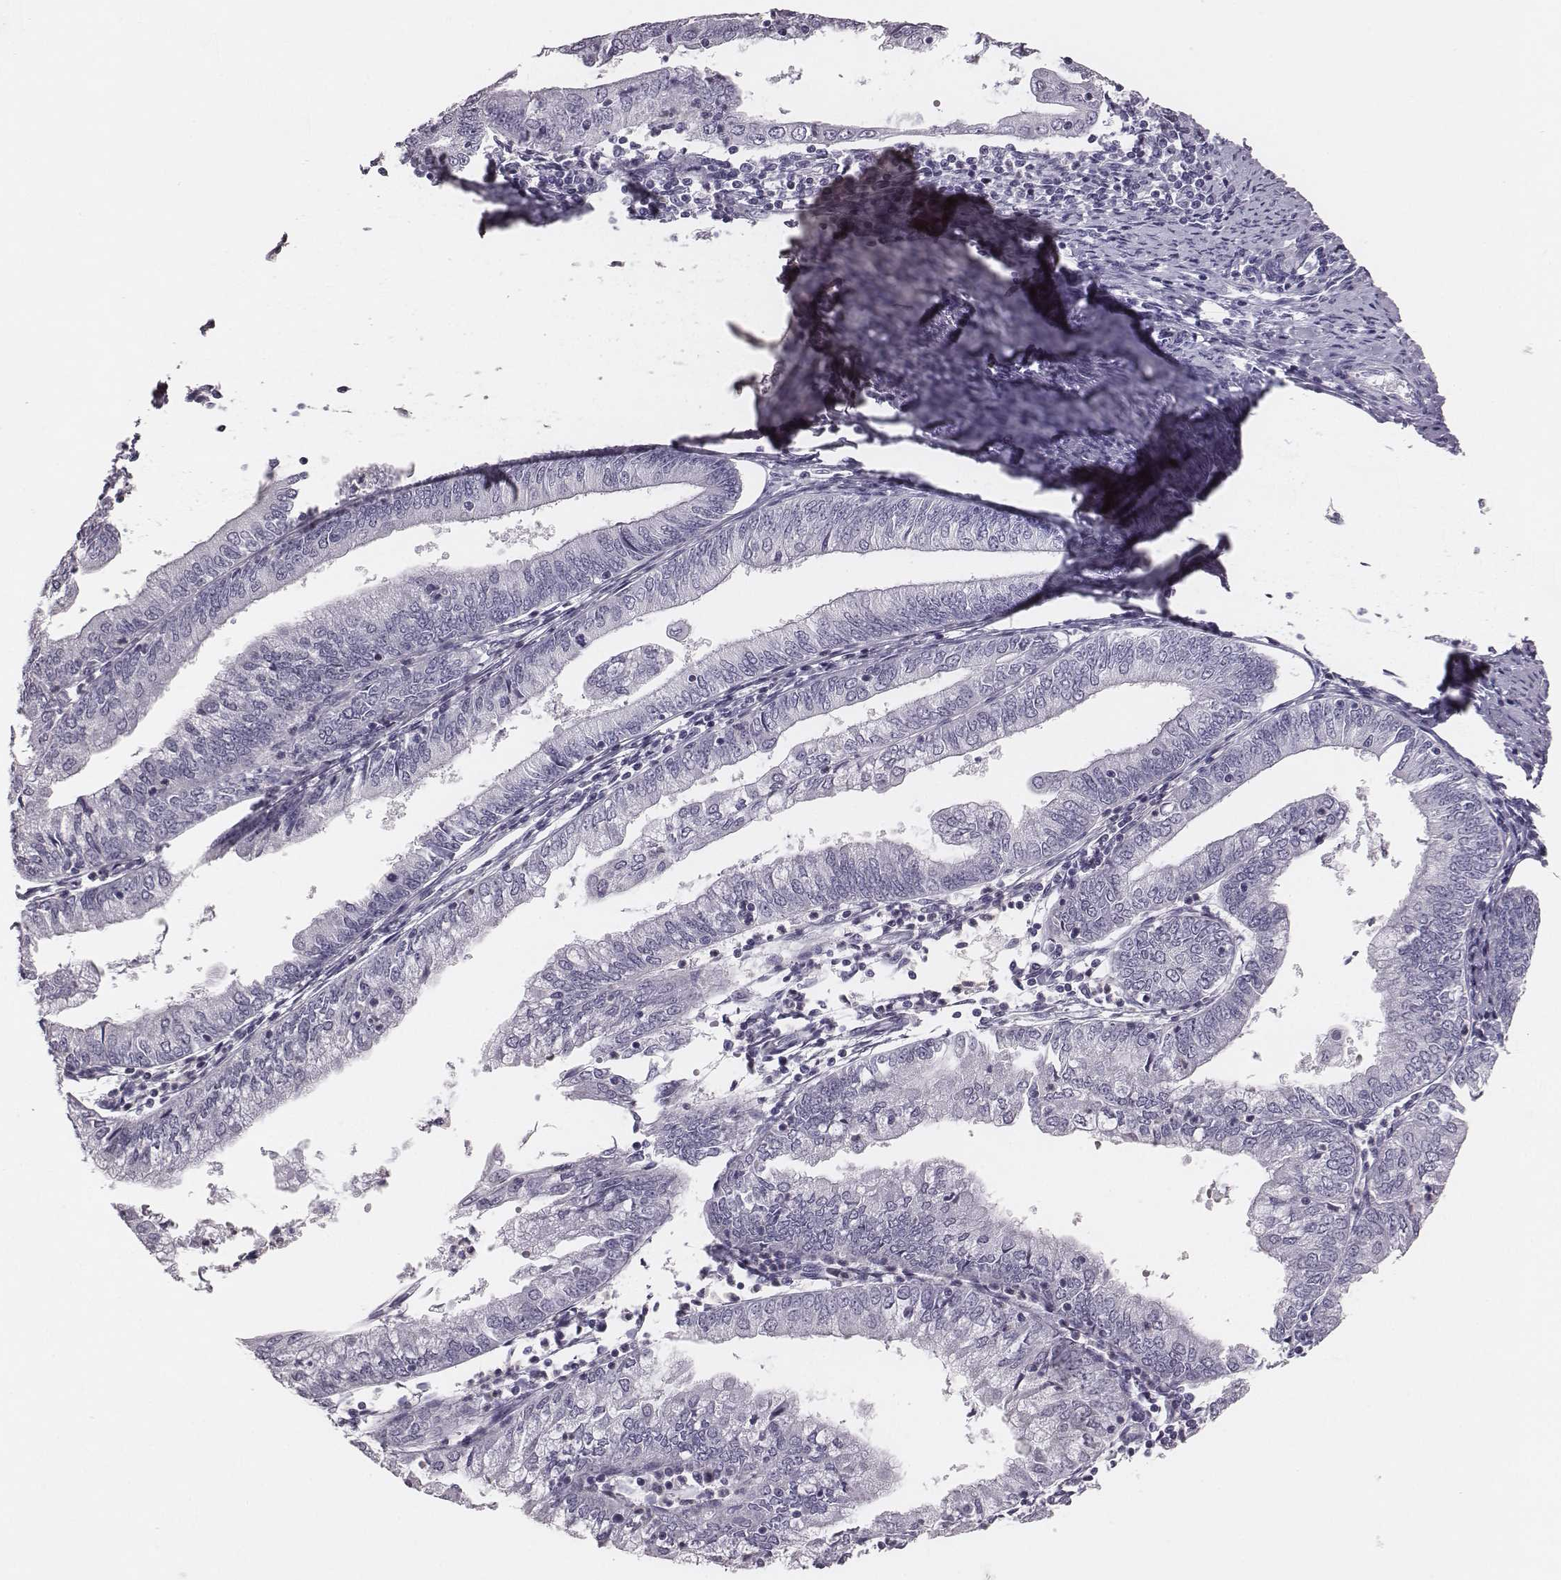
{"staining": {"intensity": "negative", "quantity": "none", "location": "none"}, "tissue": "endometrial cancer", "cell_type": "Tumor cells", "image_type": "cancer", "snomed": [{"axis": "morphology", "description": "Adenocarcinoma, NOS"}, {"axis": "topography", "description": "Endometrium"}], "caption": "Image shows no significant protein expression in tumor cells of endometrial cancer (adenocarcinoma).", "gene": "CSH1", "patient": {"sex": "female", "age": 55}}